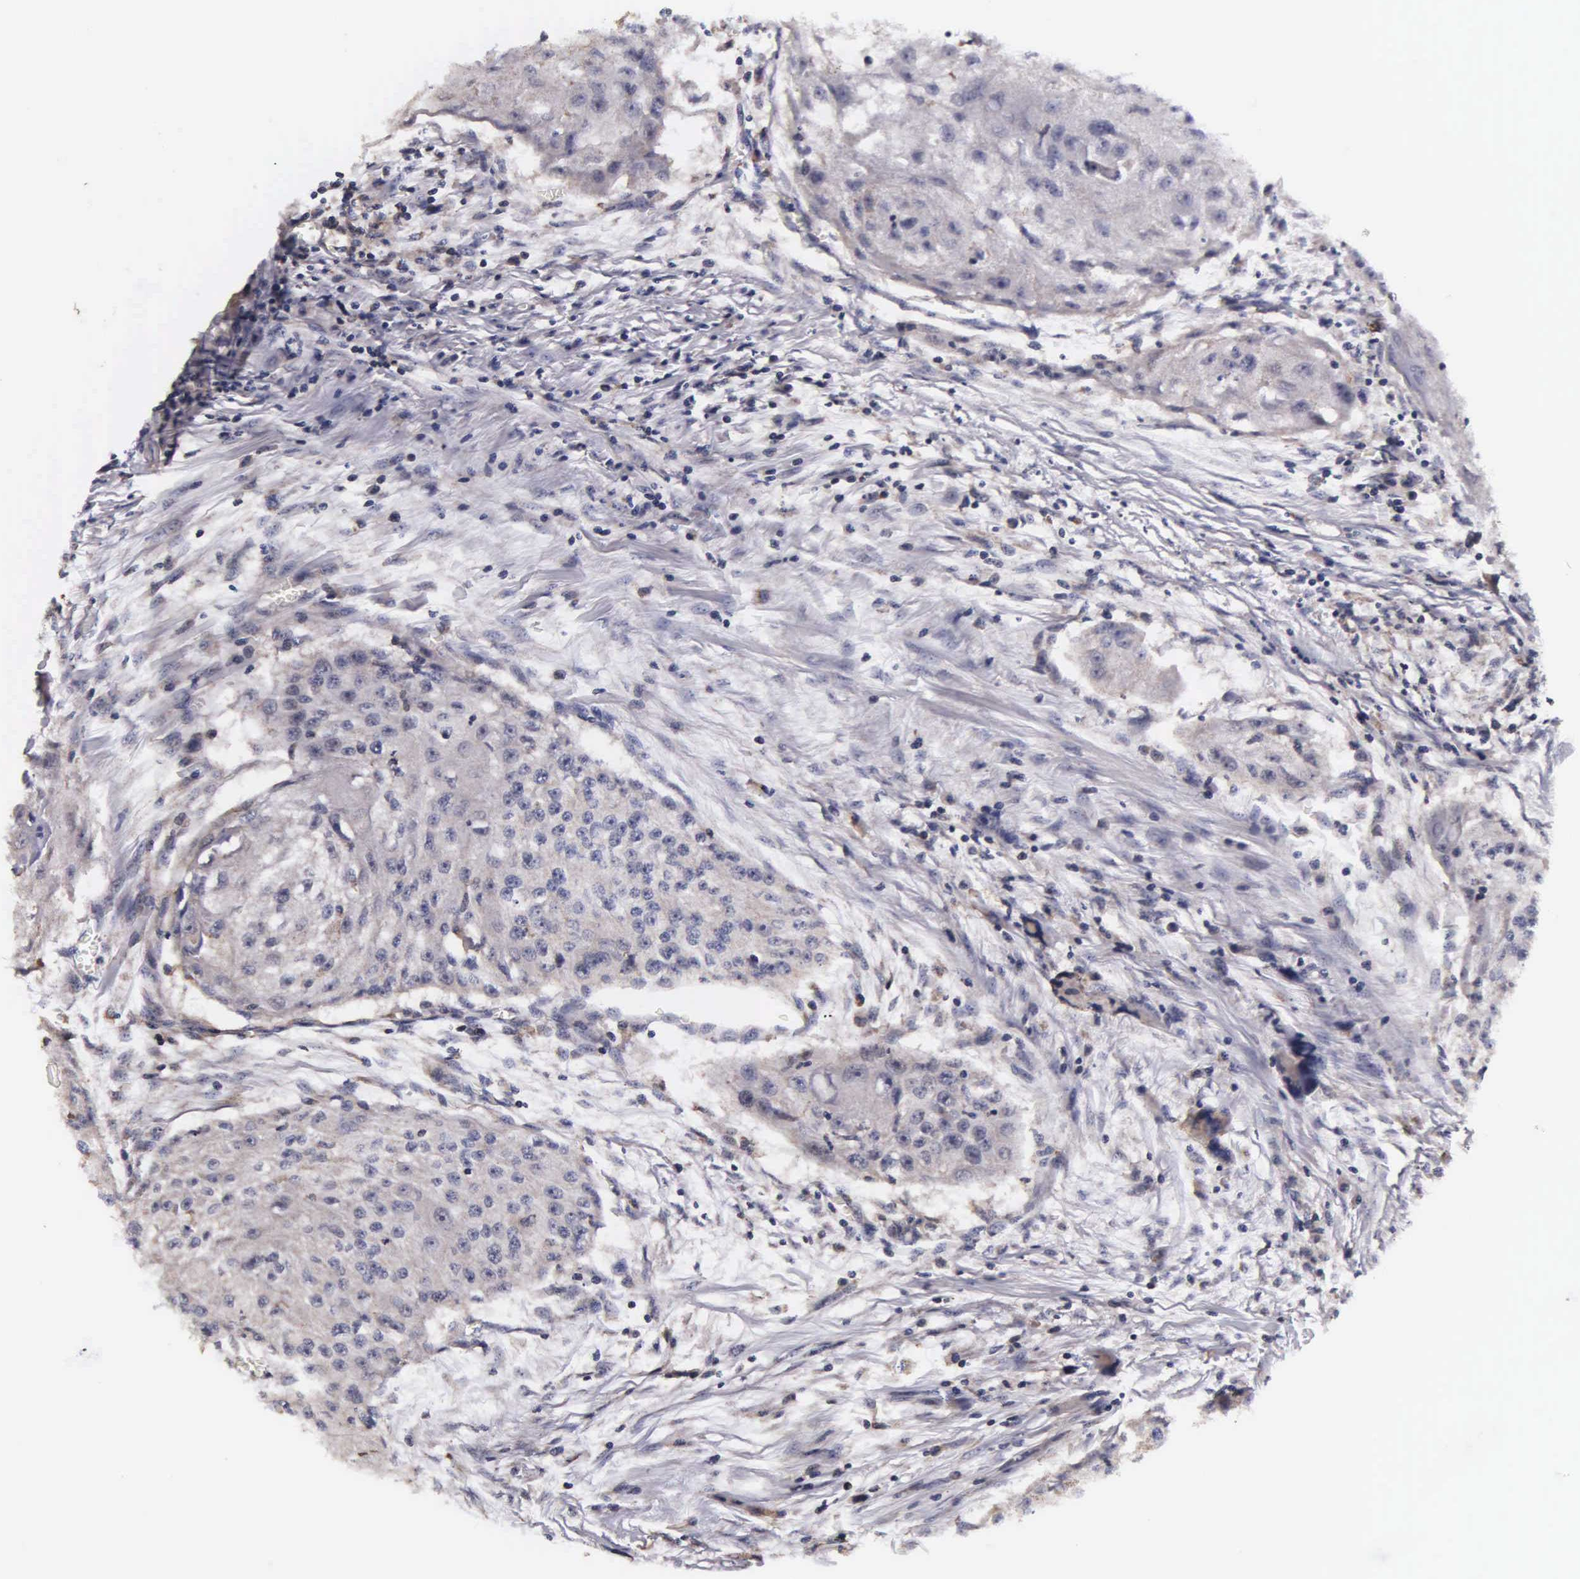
{"staining": {"intensity": "weak", "quantity": ">75%", "location": "cytoplasmic/membranous"}, "tissue": "head and neck cancer", "cell_type": "Tumor cells", "image_type": "cancer", "snomed": [{"axis": "morphology", "description": "Squamous cell carcinoma, NOS"}, {"axis": "topography", "description": "Head-Neck"}], "caption": "This photomicrograph displays immunohistochemistry staining of human head and neck cancer, with low weak cytoplasmic/membranous expression in approximately >75% of tumor cells.", "gene": "PSMA3", "patient": {"sex": "male", "age": 64}}